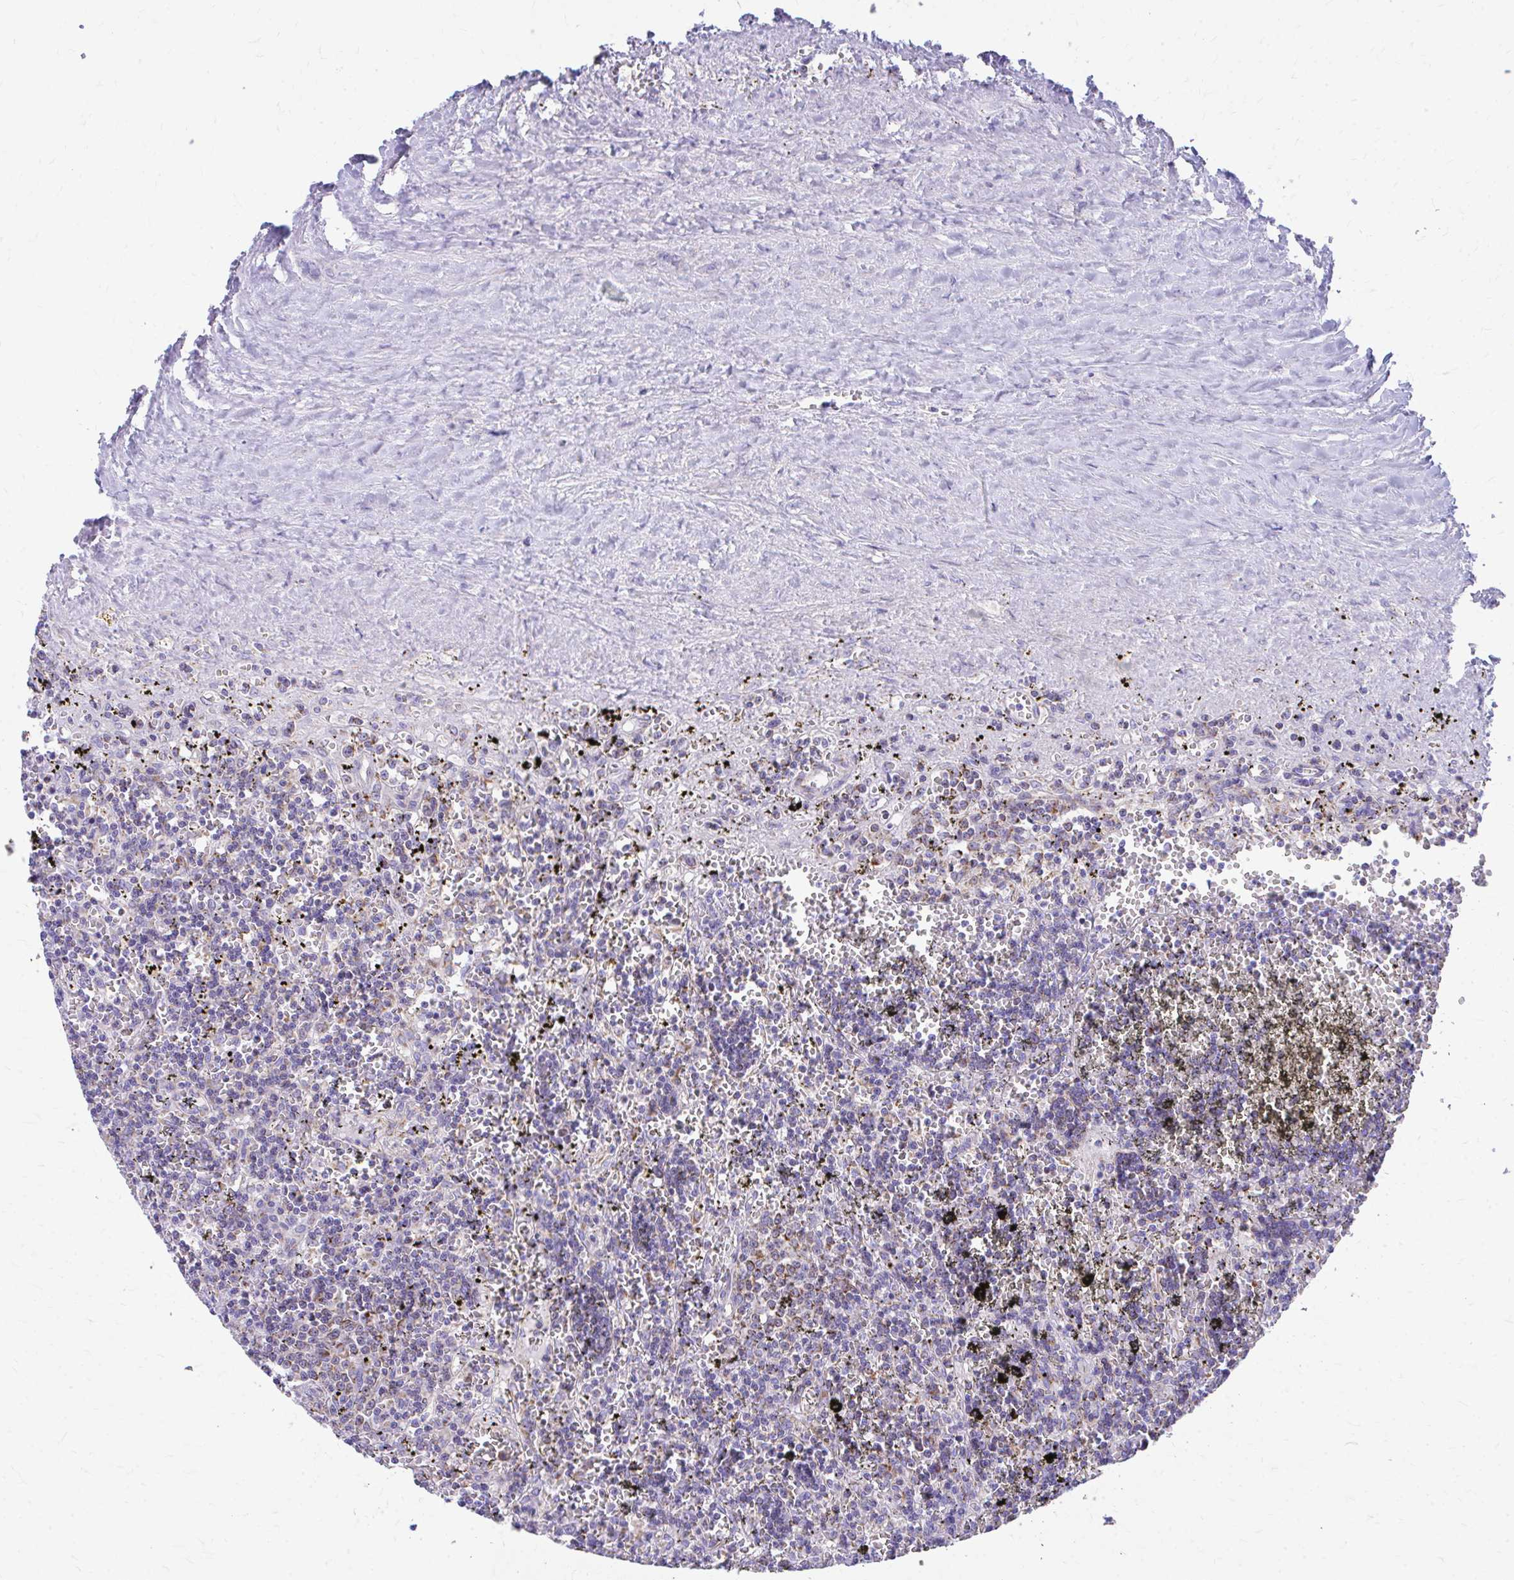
{"staining": {"intensity": "negative", "quantity": "none", "location": "none"}, "tissue": "lymphoma", "cell_type": "Tumor cells", "image_type": "cancer", "snomed": [{"axis": "morphology", "description": "Malignant lymphoma, non-Hodgkin's type, Low grade"}, {"axis": "topography", "description": "Spleen"}], "caption": "Lymphoma was stained to show a protein in brown. There is no significant expression in tumor cells.", "gene": "MRPL19", "patient": {"sex": "male", "age": 60}}